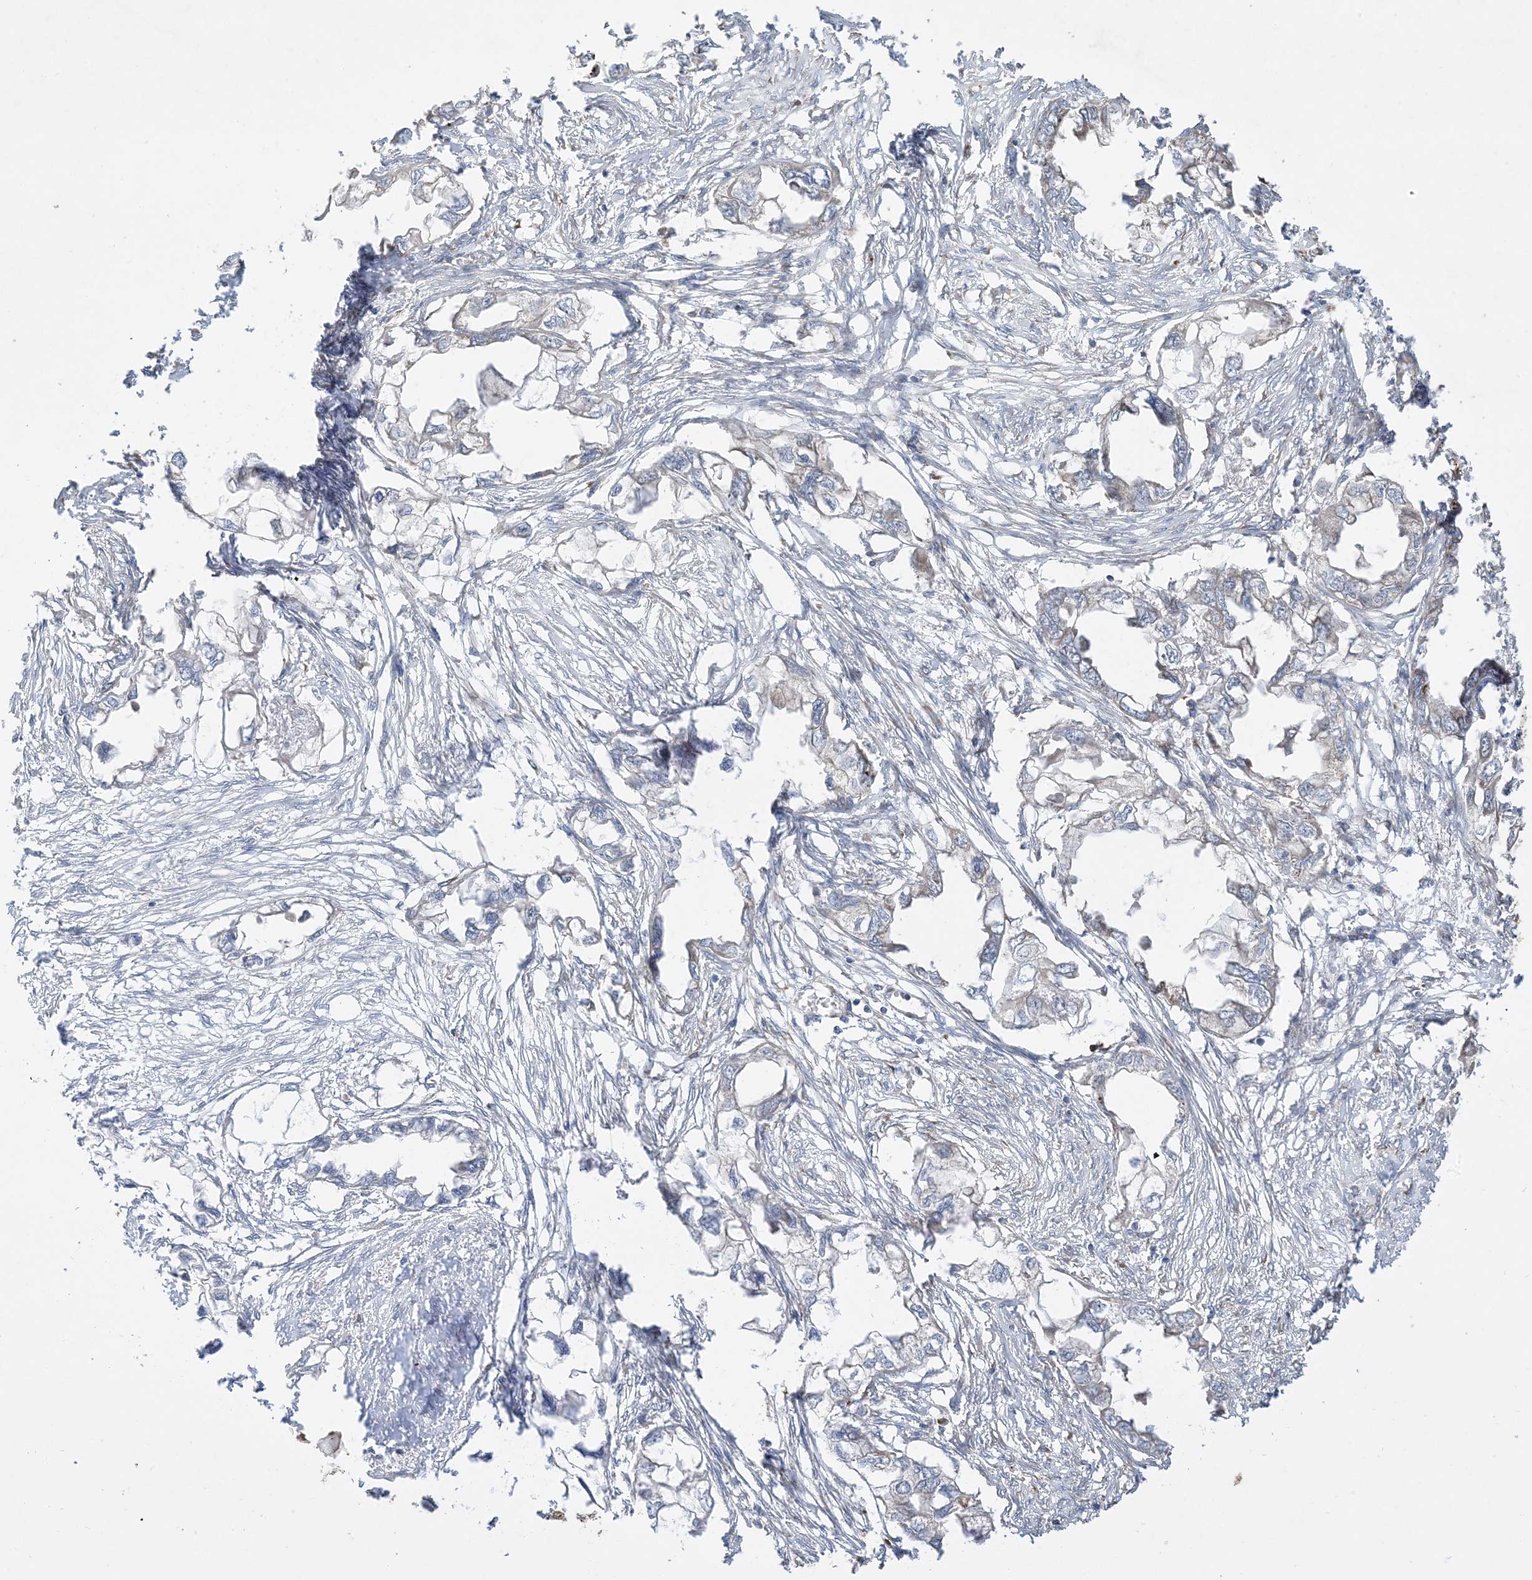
{"staining": {"intensity": "negative", "quantity": "none", "location": "none"}, "tissue": "endometrial cancer", "cell_type": "Tumor cells", "image_type": "cancer", "snomed": [{"axis": "morphology", "description": "Adenocarcinoma, NOS"}, {"axis": "morphology", "description": "Adenocarcinoma, metastatic, NOS"}, {"axis": "topography", "description": "Adipose tissue"}, {"axis": "topography", "description": "Endometrium"}], "caption": "Image shows no protein staining in tumor cells of endometrial cancer tissue.", "gene": "AARS2", "patient": {"sex": "female", "age": 67}}